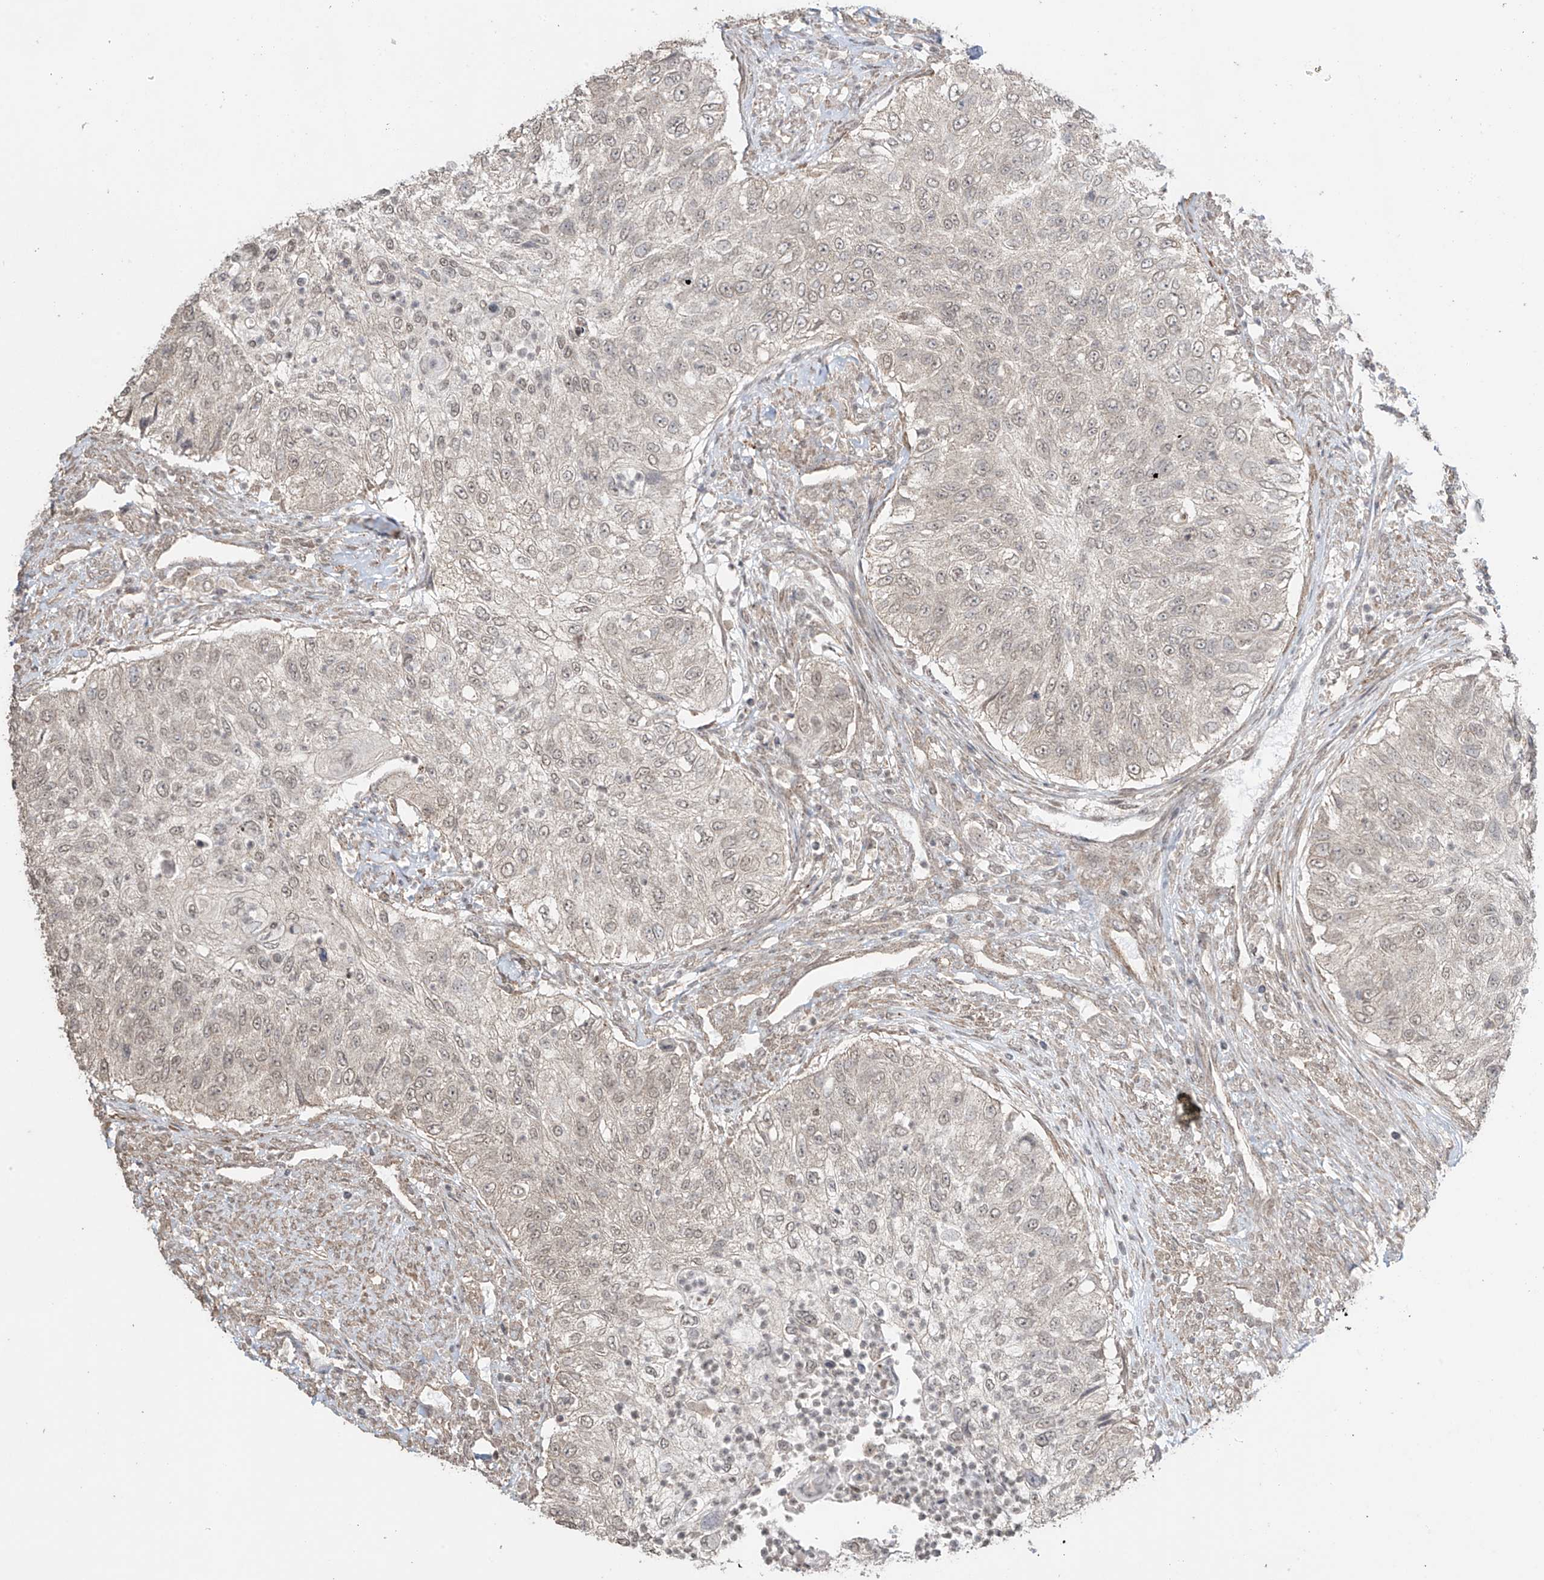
{"staining": {"intensity": "weak", "quantity": "25%-75%", "location": "nuclear"}, "tissue": "urothelial cancer", "cell_type": "Tumor cells", "image_type": "cancer", "snomed": [{"axis": "morphology", "description": "Urothelial carcinoma, High grade"}, {"axis": "topography", "description": "Urinary bladder"}], "caption": "A high-resolution histopathology image shows immunohistochemistry staining of urothelial cancer, which shows weak nuclear expression in approximately 25%-75% of tumor cells.", "gene": "TTLL5", "patient": {"sex": "female", "age": 60}}